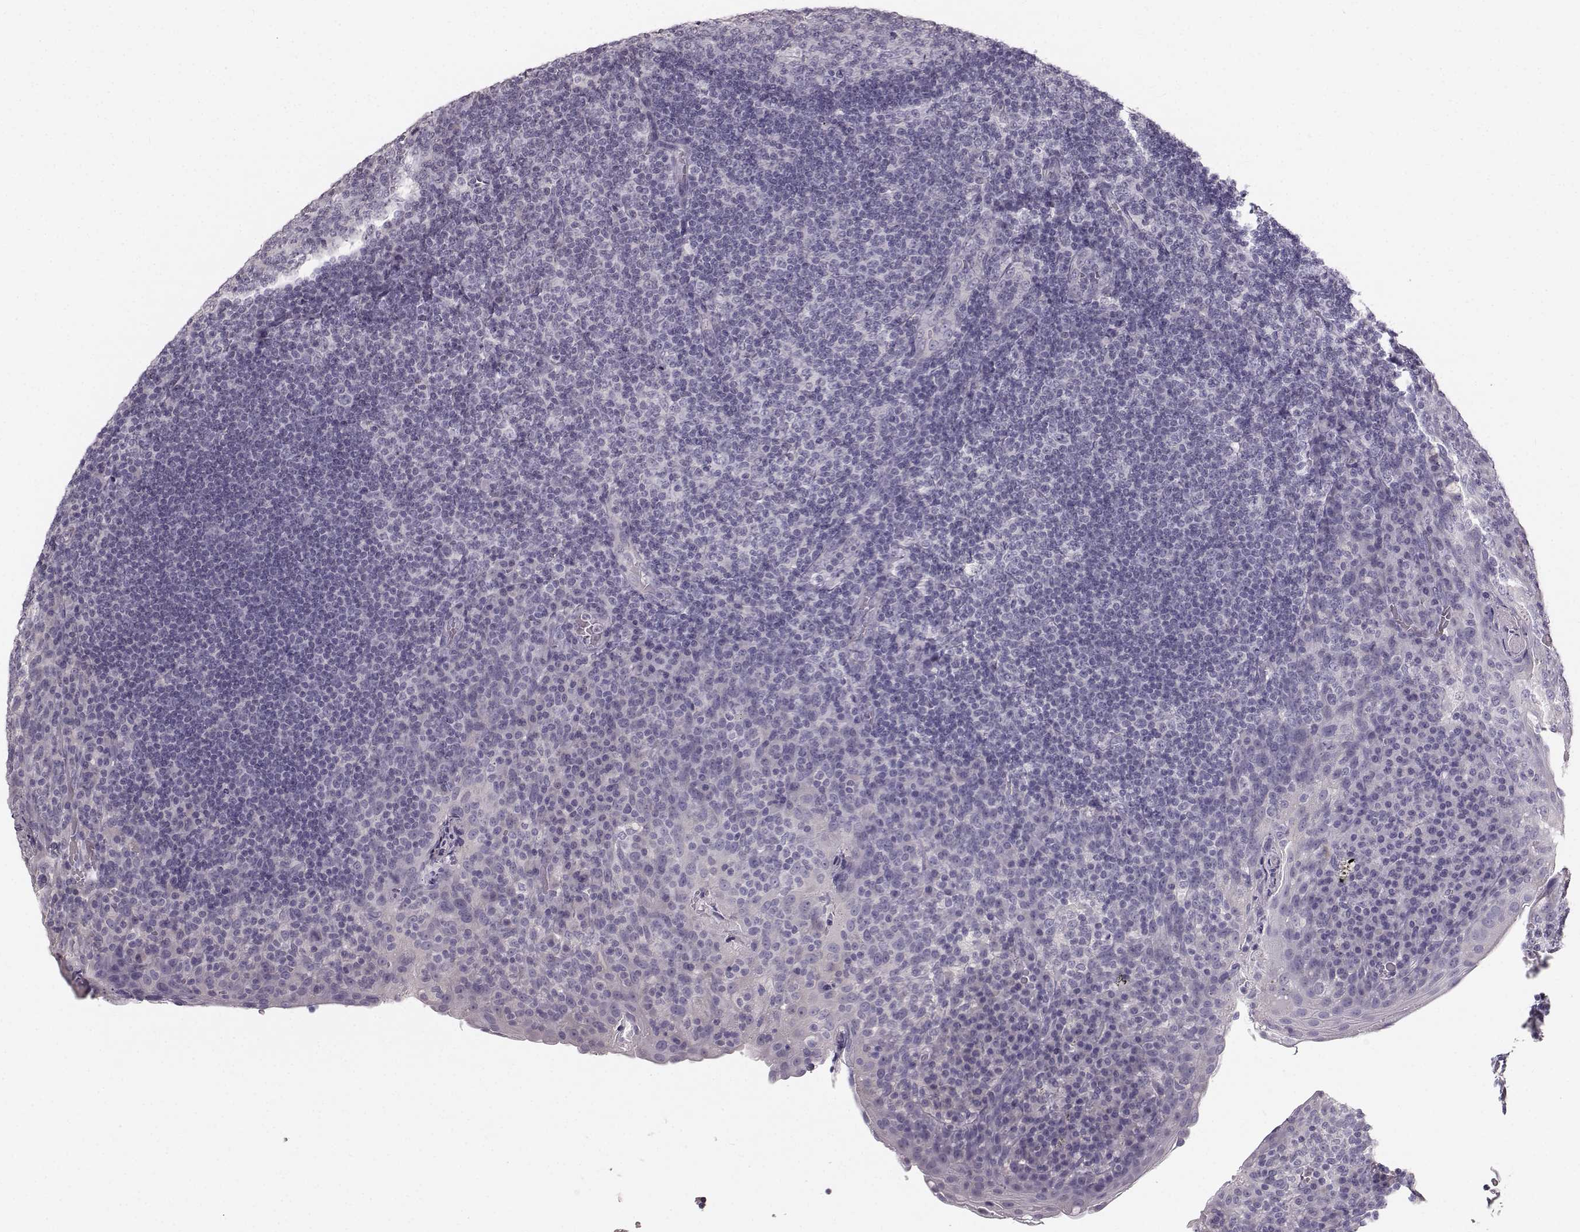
{"staining": {"intensity": "negative", "quantity": "none", "location": "none"}, "tissue": "tonsil", "cell_type": "Germinal center cells", "image_type": "normal", "snomed": [{"axis": "morphology", "description": "Normal tissue, NOS"}, {"axis": "topography", "description": "Tonsil"}], "caption": "The photomicrograph displays no significant positivity in germinal center cells of tonsil.", "gene": "OIP5", "patient": {"sex": "male", "age": 17}}